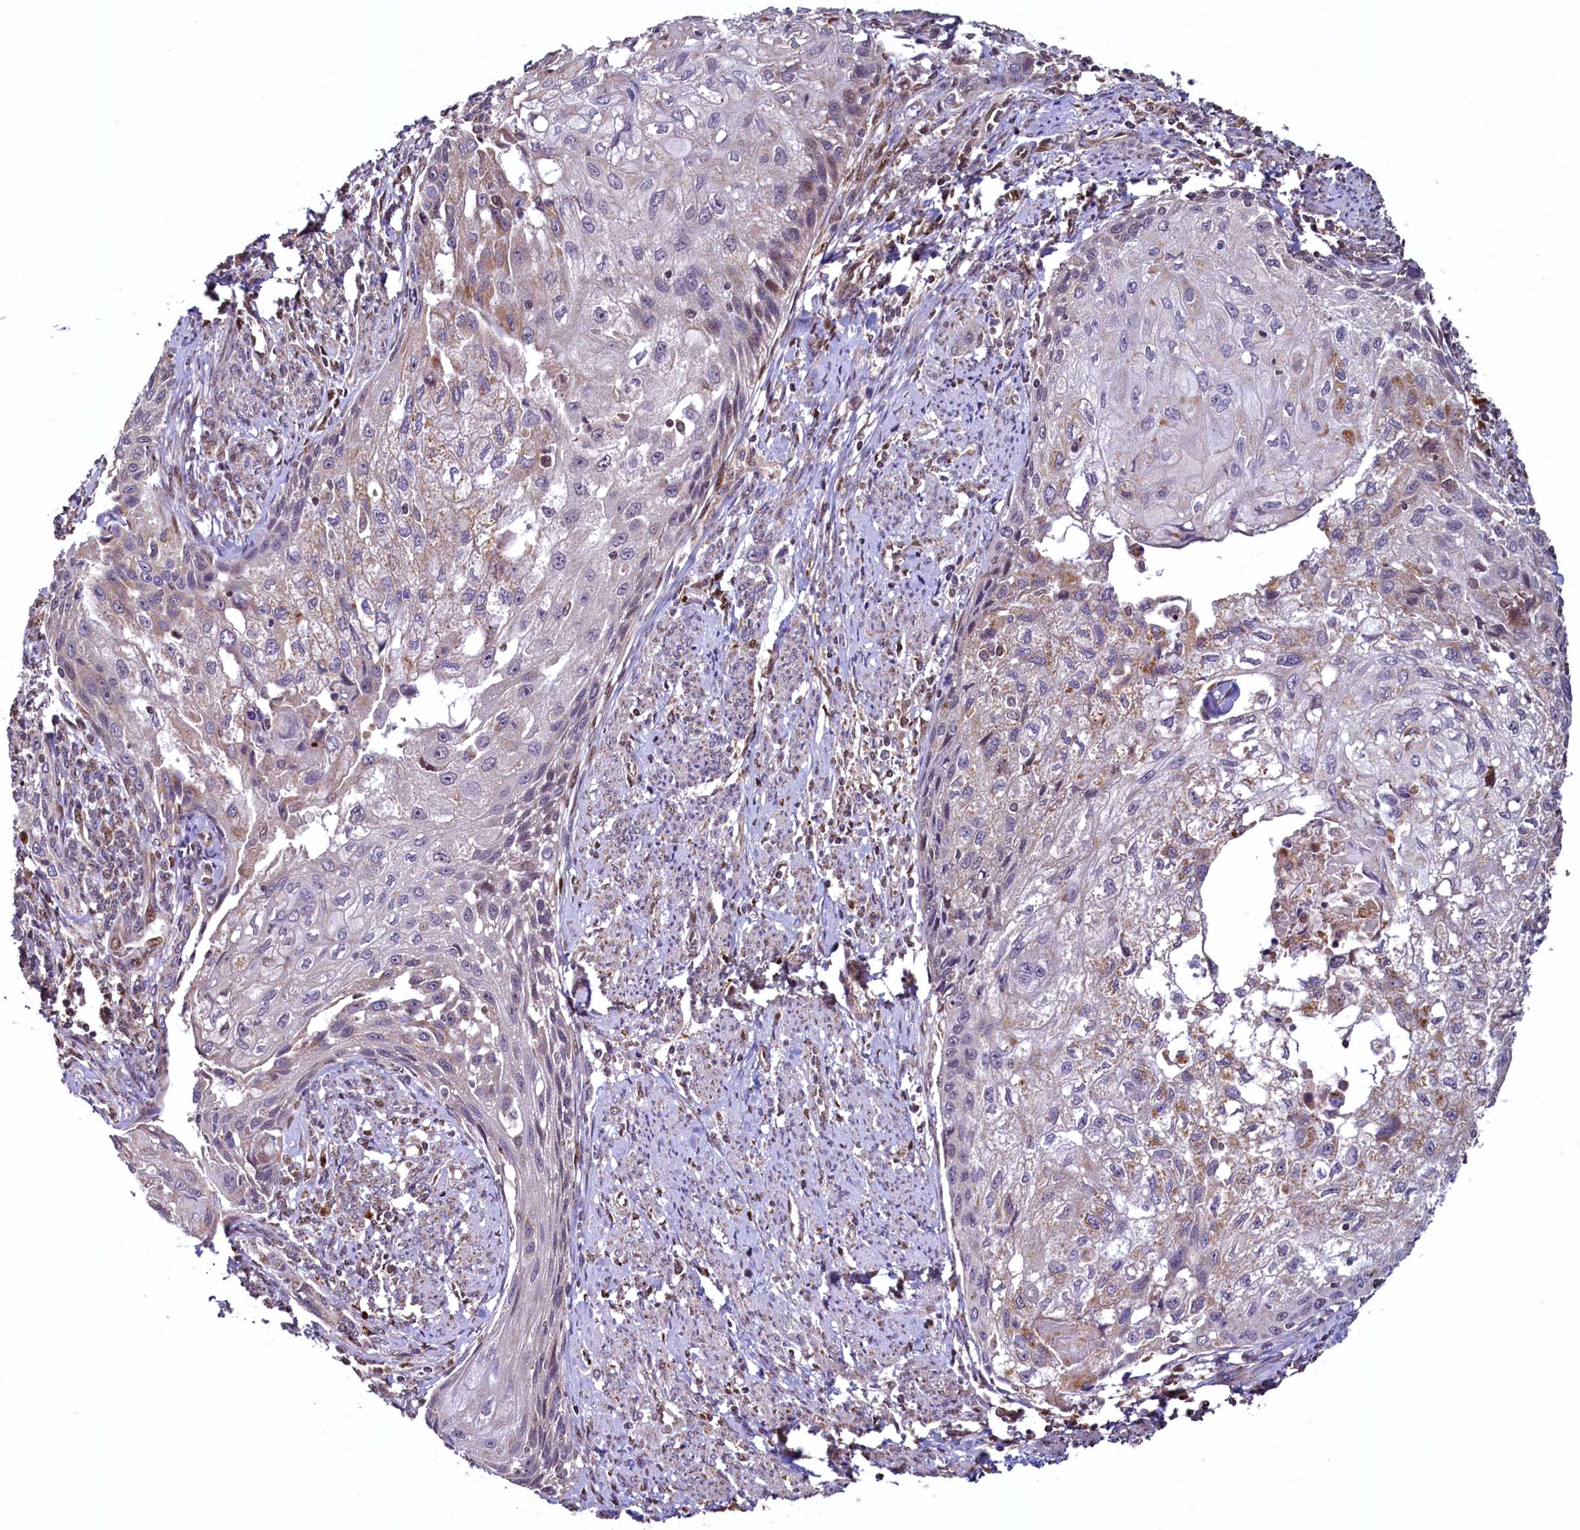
{"staining": {"intensity": "negative", "quantity": "none", "location": "none"}, "tissue": "cervical cancer", "cell_type": "Tumor cells", "image_type": "cancer", "snomed": [{"axis": "morphology", "description": "Squamous cell carcinoma, NOS"}, {"axis": "topography", "description": "Cervix"}], "caption": "IHC histopathology image of neoplastic tissue: squamous cell carcinoma (cervical) stained with DAB demonstrates no significant protein expression in tumor cells. (DAB (3,3'-diaminobenzidine) immunohistochemistry, high magnification).", "gene": "ZNF577", "patient": {"sex": "female", "age": 67}}